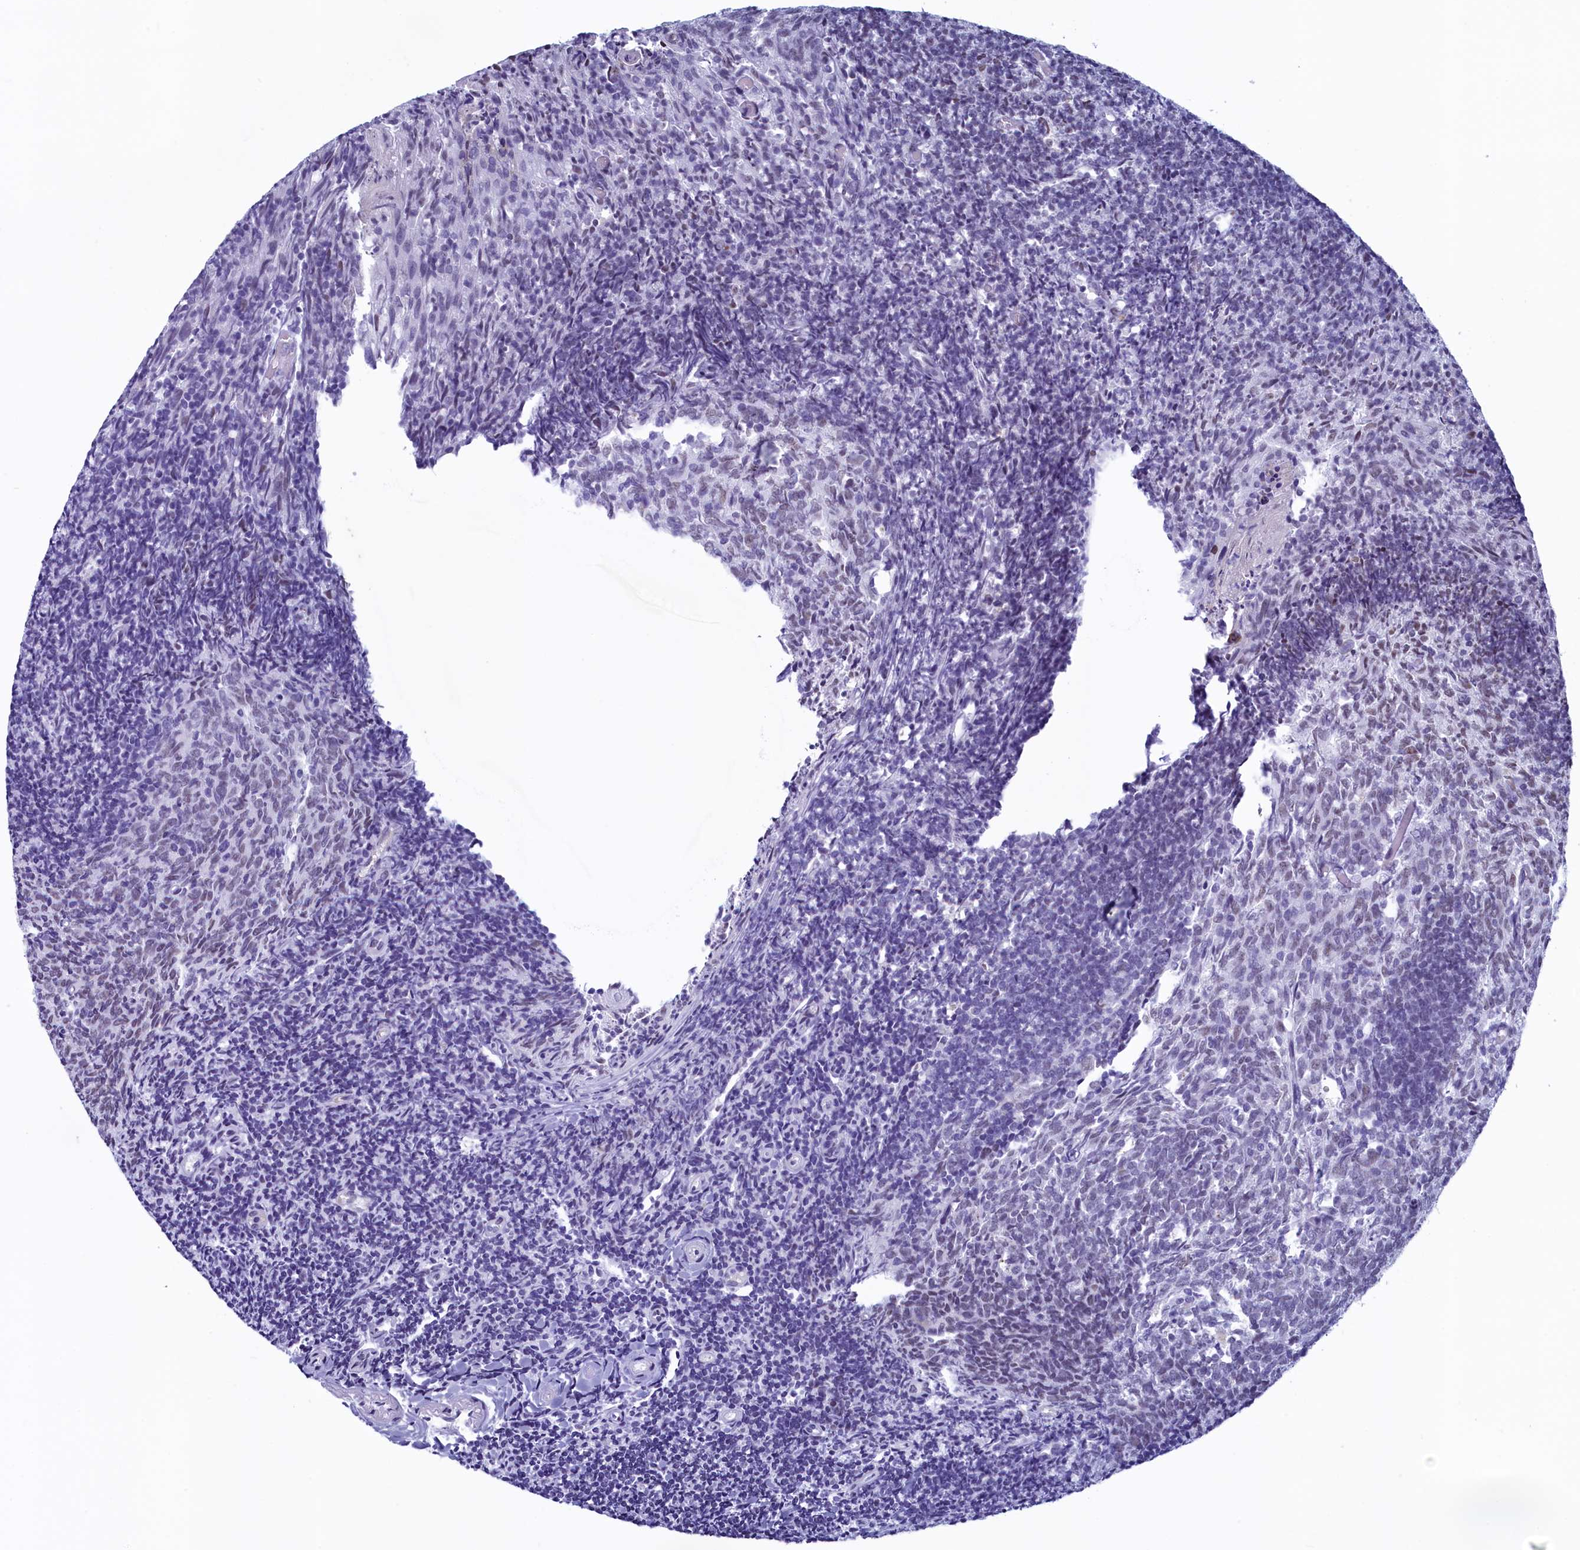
{"staining": {"intensity": "moderate", "quantity": "25%-75%", "location": "nuclear"}, "tissue": "tonsil", "cell_type": "Germinal center cells", "image_type": "normal", "snomed": [{"axis": "morphology", "description": "Normal tissue, NOS"}, {"axis": "topography", "description": "Tonsil"}], "caption": "Protein staining exhibits moderate nuclear positivity in approximately 25%-75% of germinal center cells in unremarkable tonsil.", "gene": "SUGP2", "patient": {"sex": "female", "age": 10}}